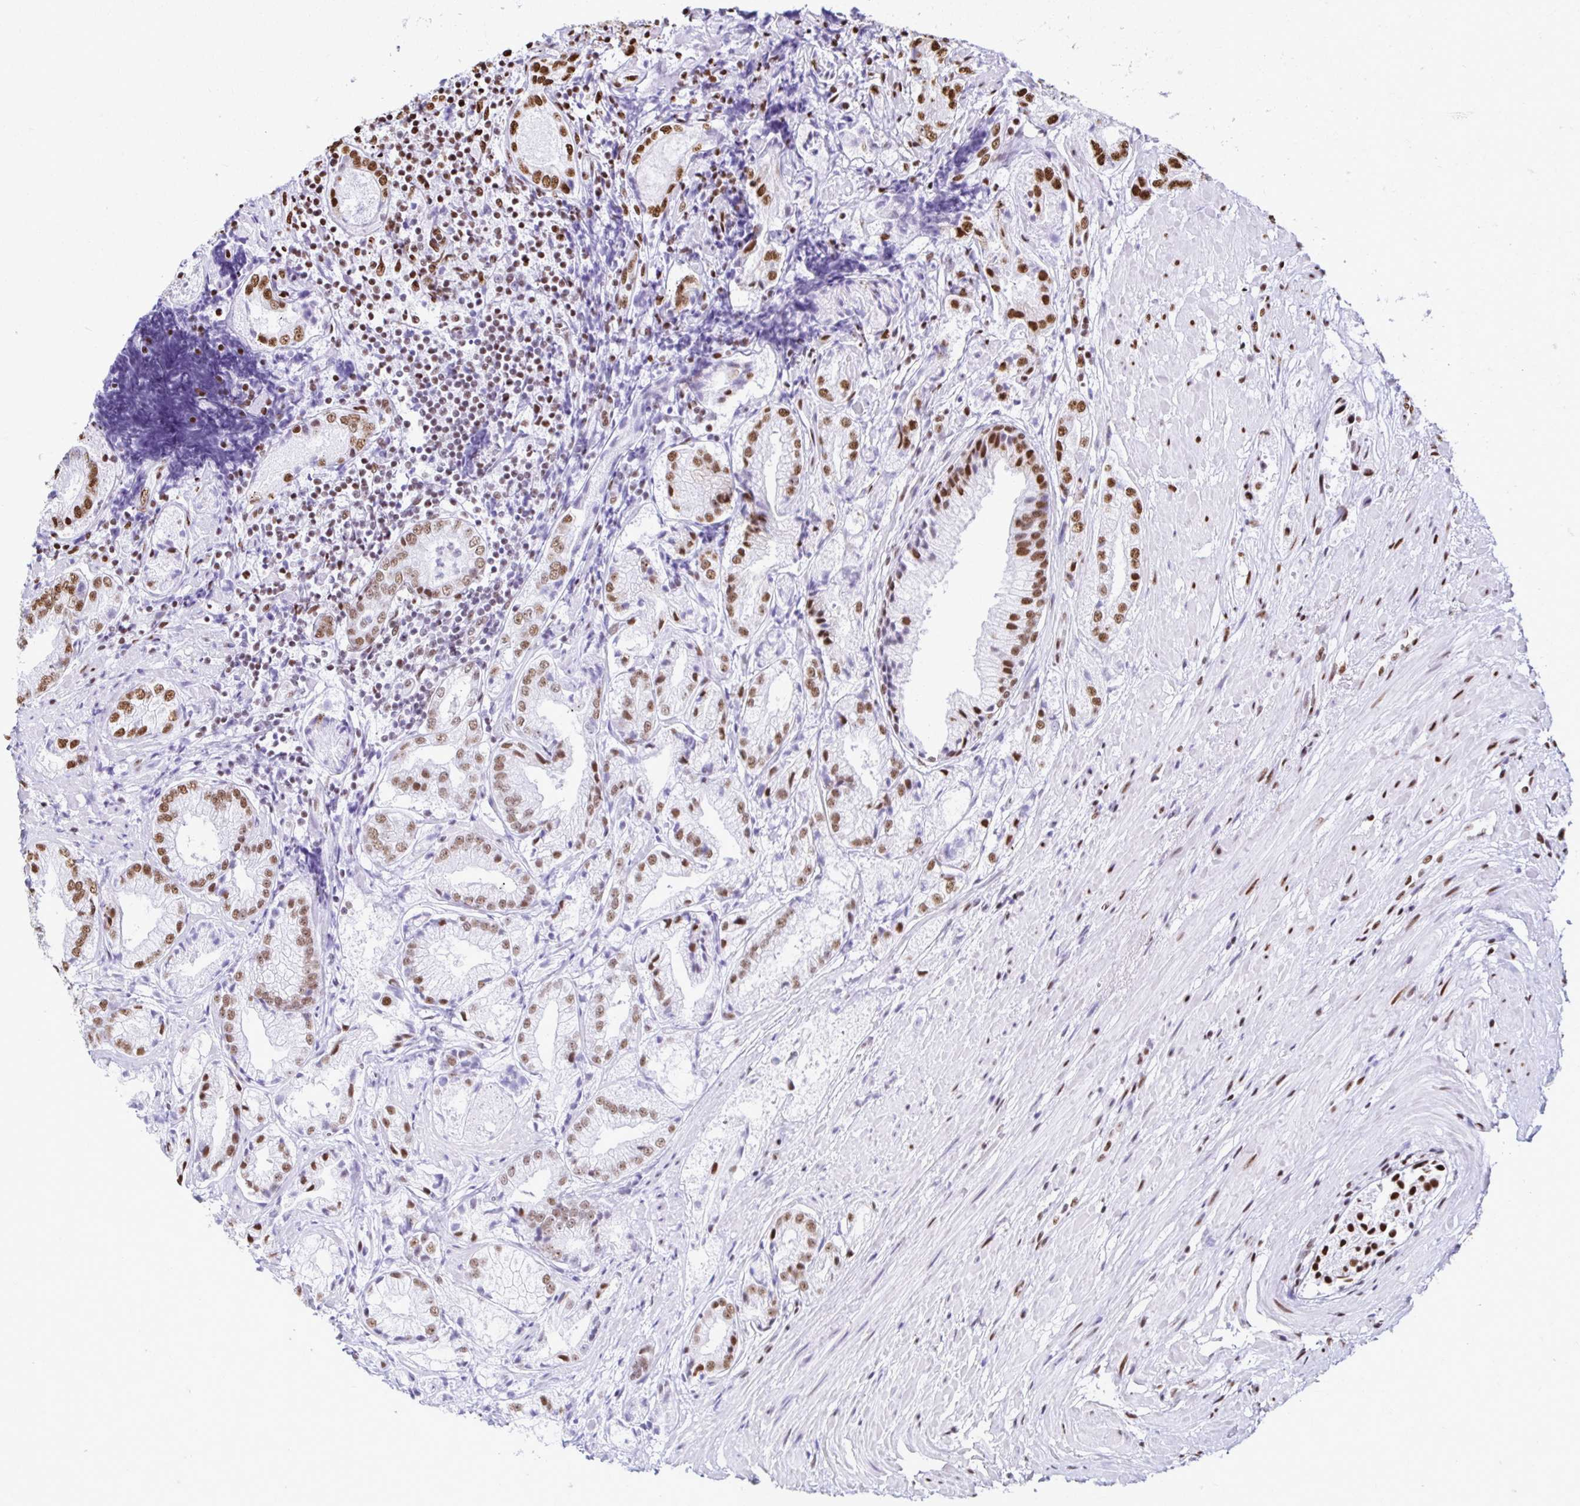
{"staining": {"intensity": "moderate", "quantity": ">75%", "location": "nuclear"}, "tissue": "prostate cancer", "cell_type": "Tumor cells", "image_type": "cancer", "snomed": [{"axis": "morphology", "description": "Adenocarcinoma, High grade"}, {"axis": "topography", "description": "Prostate"}], "caption": "A medium amount of moderate nuclear positivity is present in about >75% of tumor cells in adenocarcinoma (high-grade) (prostate) tissue.", "gene": "NONO", "patient": {"sex": "male", "age": 61}}